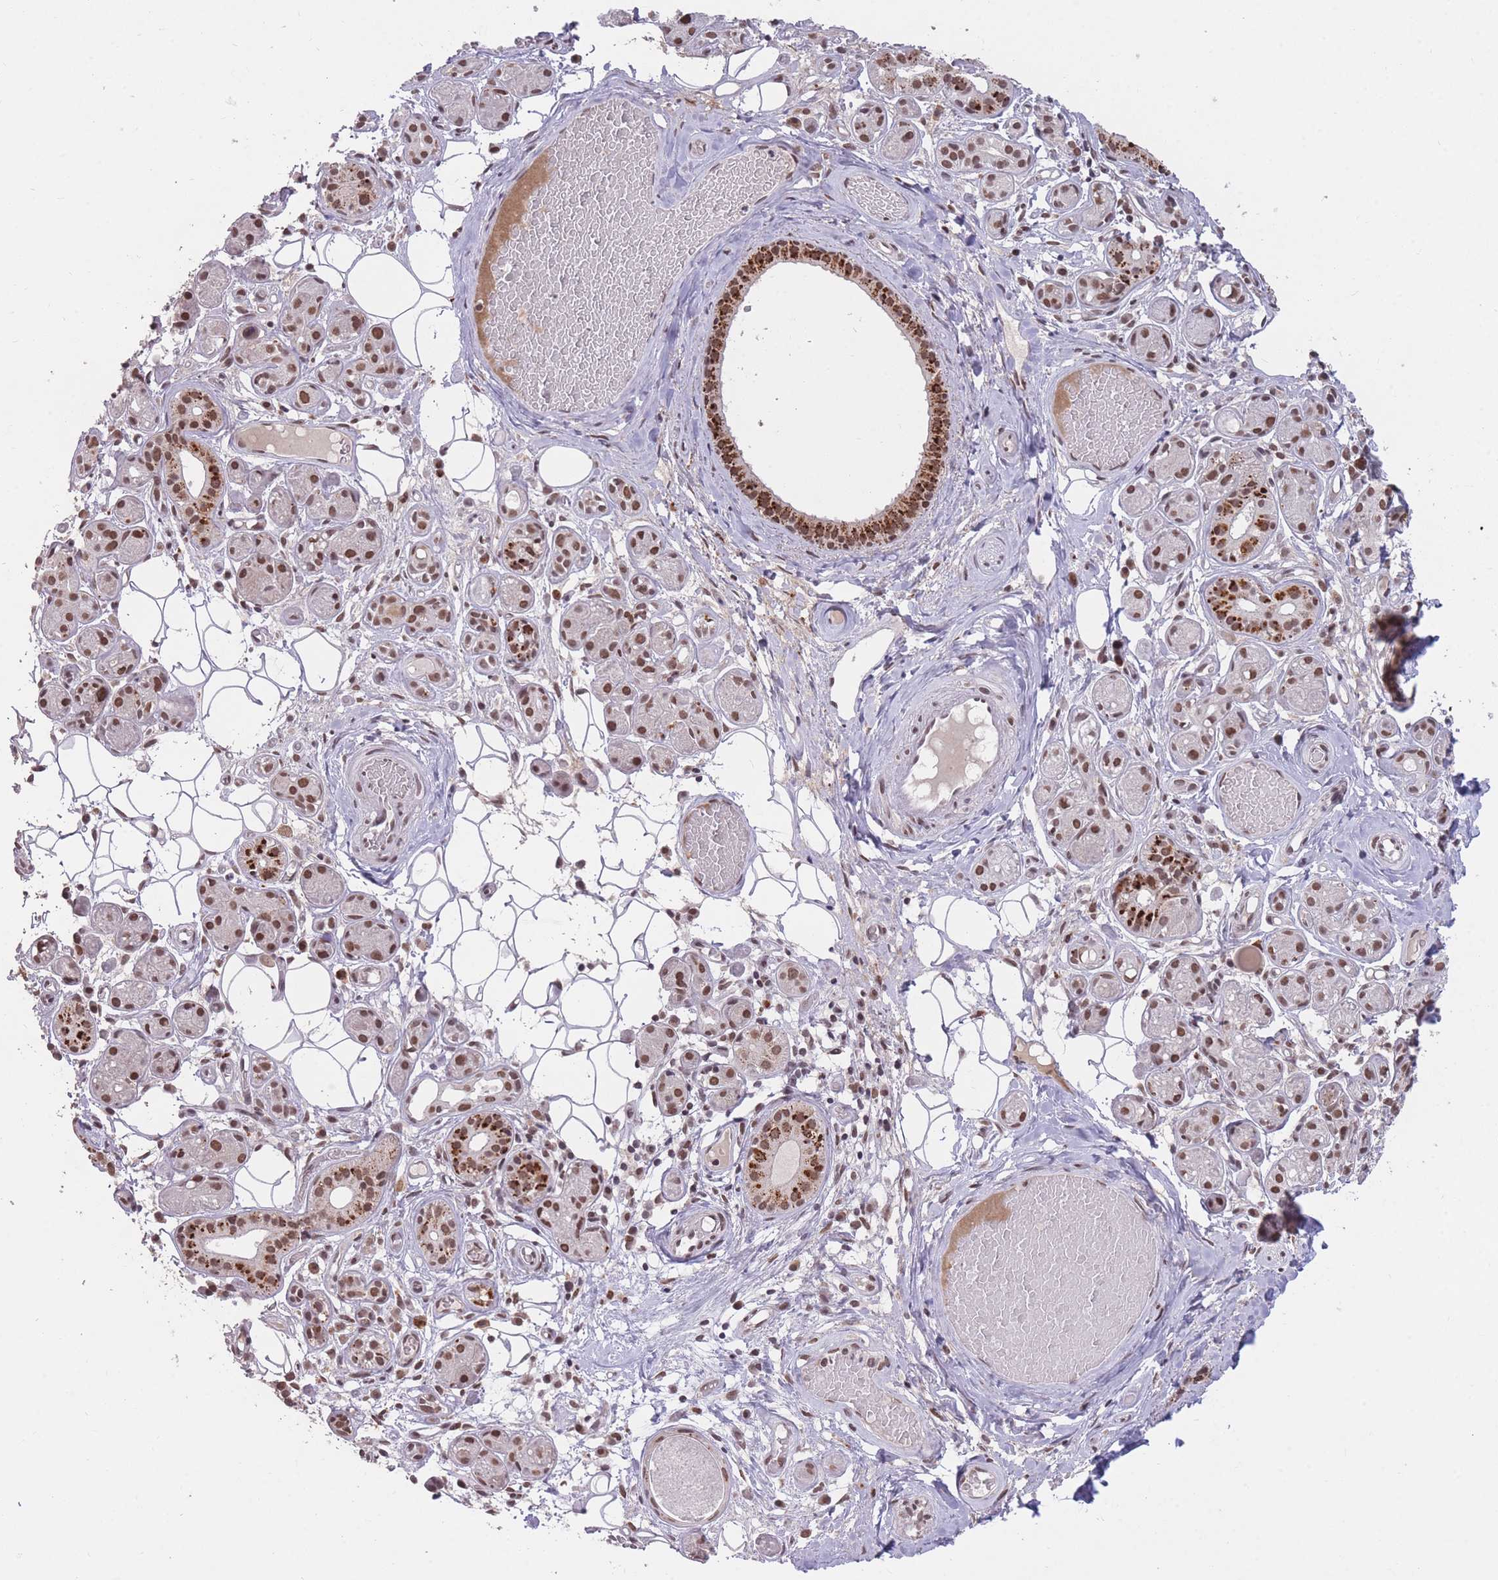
{"staining": {"intensity": "moderate", "quantity": "25%-75%", "location": "cytoplasmic/membranous,nuclear"}, "tissue": "salivary gland", "cell_type": "Glandular cells", "image_type": "normal", "snomed": [{"axis": "morphology", "description": "Normal tissue, NOS"}, {"axis": "topography", "description": "Salivary gland"}], "caption": "IHC of benign salivary gland displays medium levels of moderate cytoplasmic/membranous,nuclear positivity in about 25%-75% of glandular cells.", "gene": "HNRNPUL1", "patient": {"sex": "male", "age": 82}}